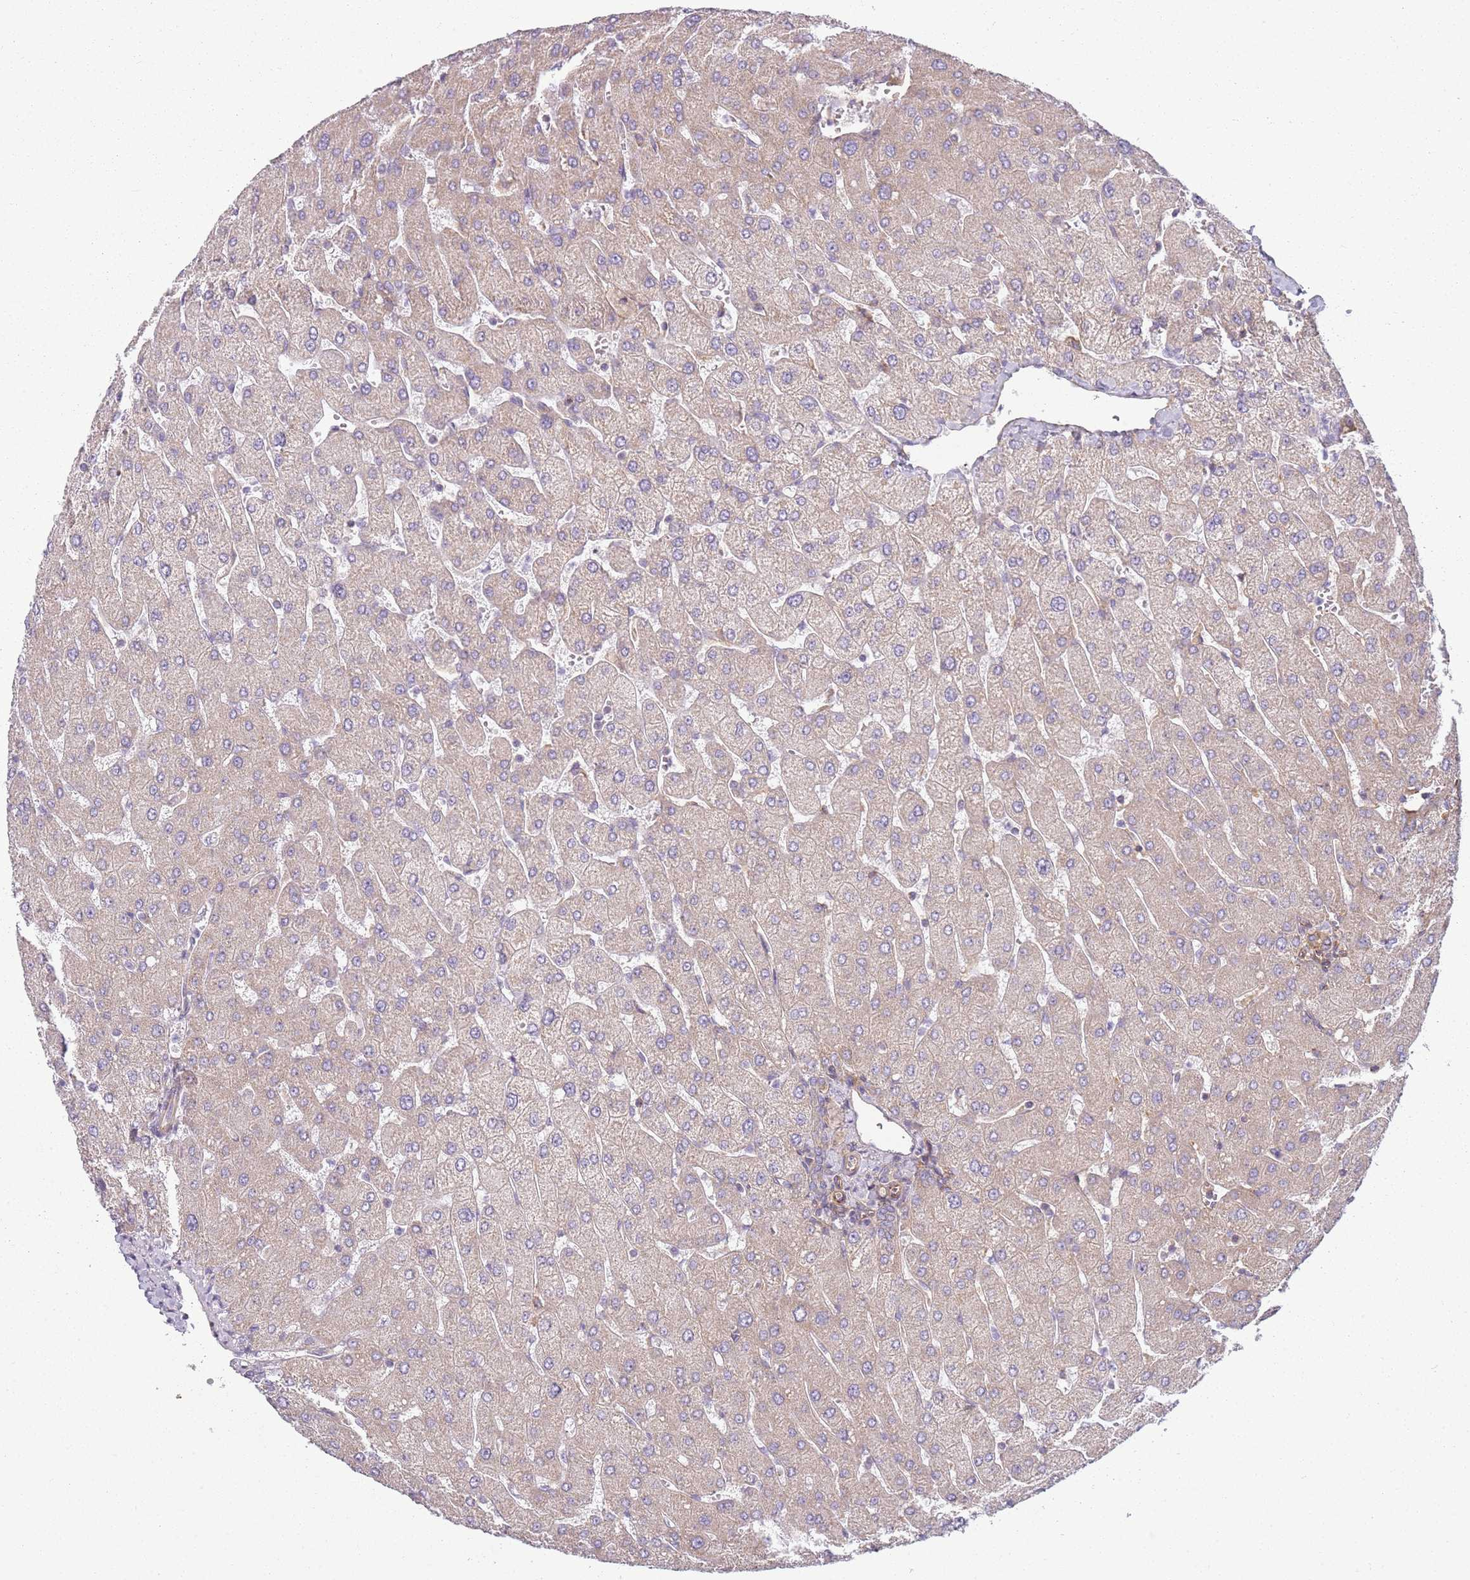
{"staining": {"intensity": "weak", "quantity": "<25%", "location": "cytoplasmic/membranous"}, "tissue": "liver", "cell_type": "Cholangiocytes", "image_type": "normal", "snomed": [{"axis": "morphology", "description": "Normal tissue, NOS"}, {"axis": "topography", "description": "Liver"}], "caption": "The IHC histopathology image has no significant staining in cholangiocytes of liver.", "gene": "SNX1", "patient": {"sex": "male", "age": 55}}